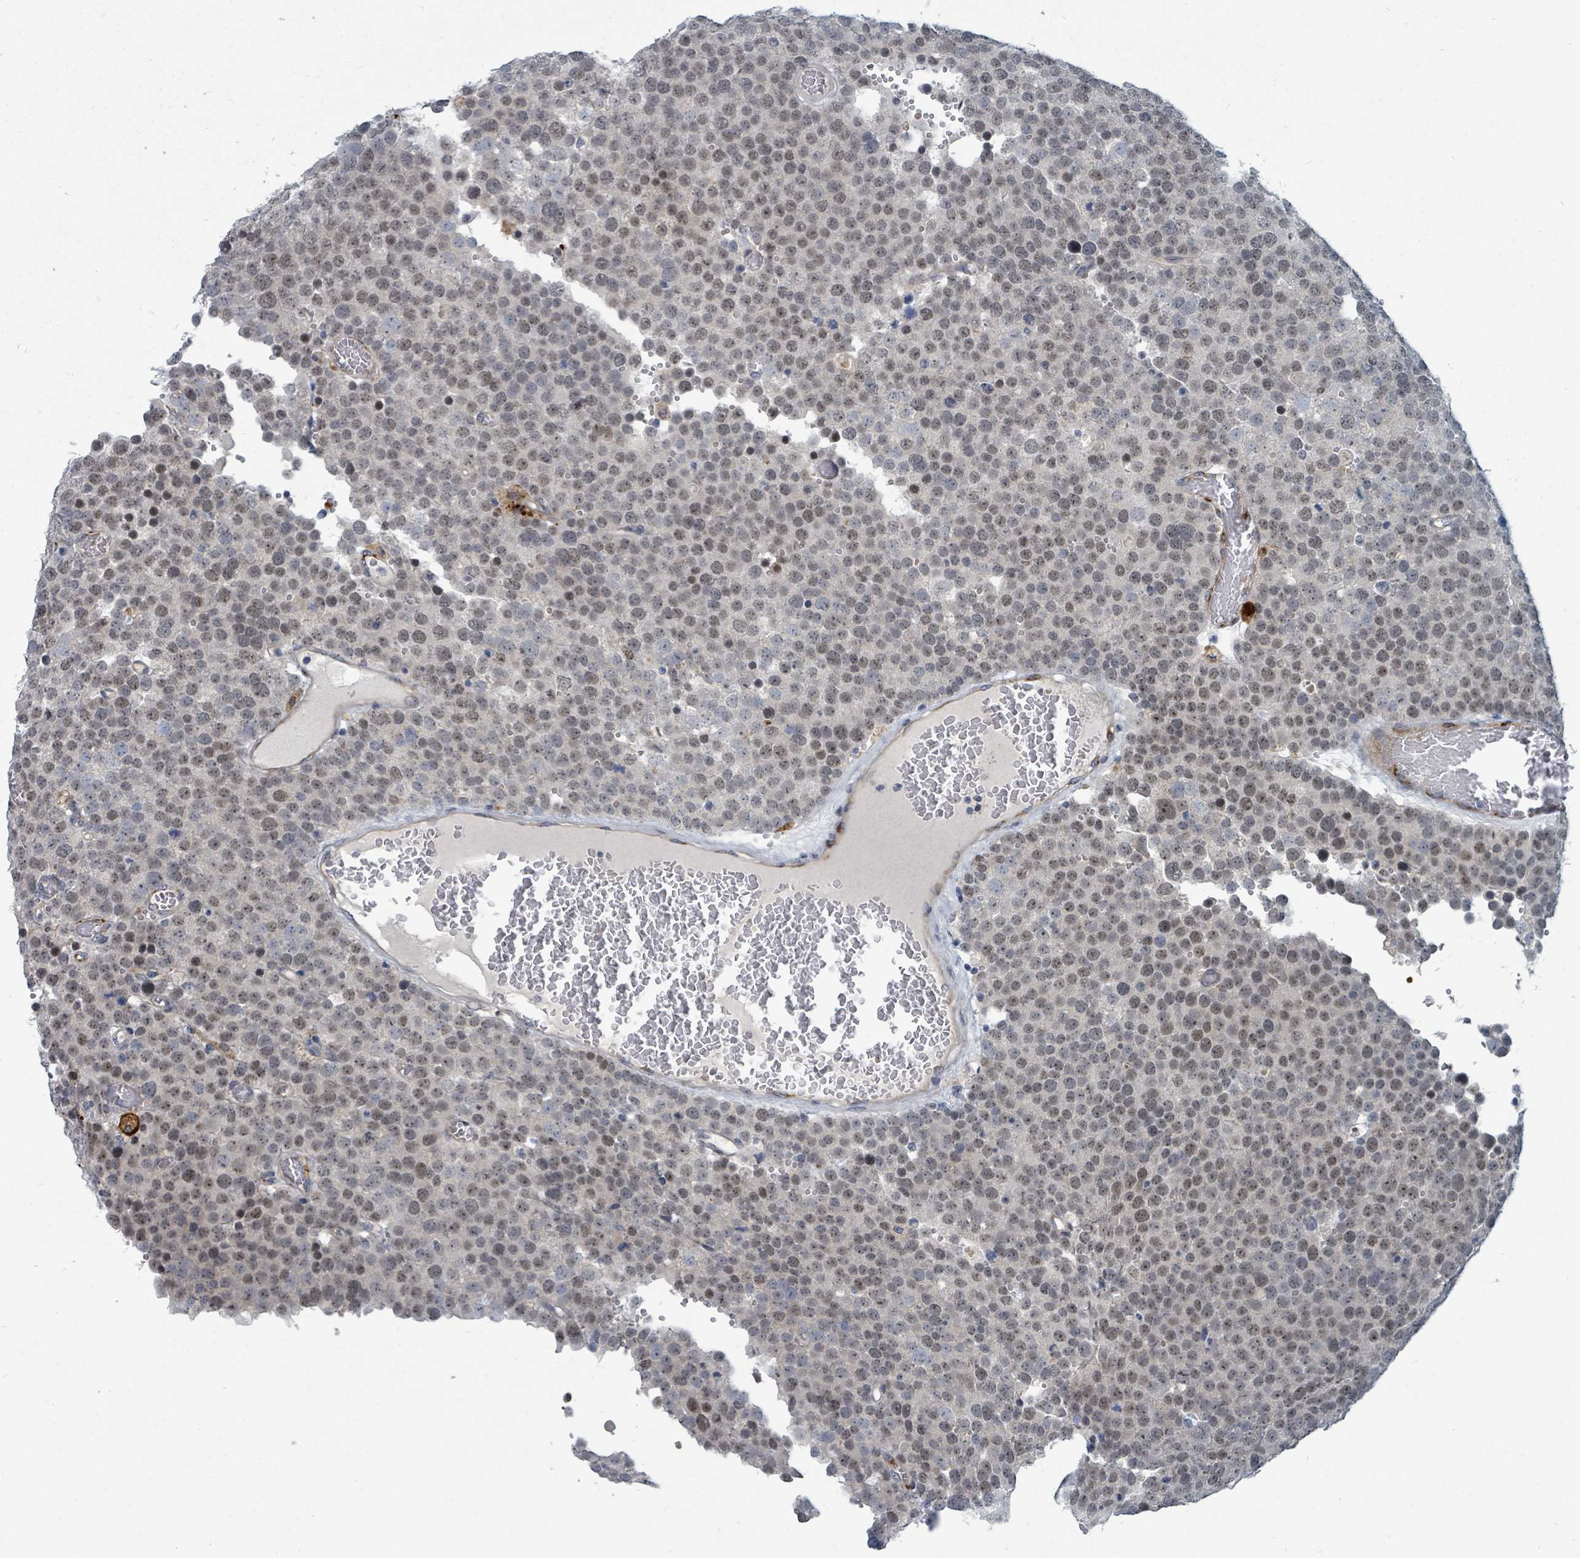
{"staining": {"intensity": "weak", "quantity": ">75%", "location": "nuclear"}, "tissue": "testis cancer", "cell_type": "Tumor cells", "image_type": "cancer", "snomed": [{"axis": "morphology", "description": "Normal tissue, NOS"}, {"axis": "morphology", "description": "Seminoma, NOS"}, {"axis": "topography", "description": "Testis"}], "caption": "The histopathology image shows immunohistochemical staining of seminoma (testis). There is weak nuclear staining is present in about >75% of tumor cells. Ihc stains the protein of interest in brown and the nuclei are stained blue.", "gene": "TRDMT1", "patient": {"sex": "male", "age": 71}}